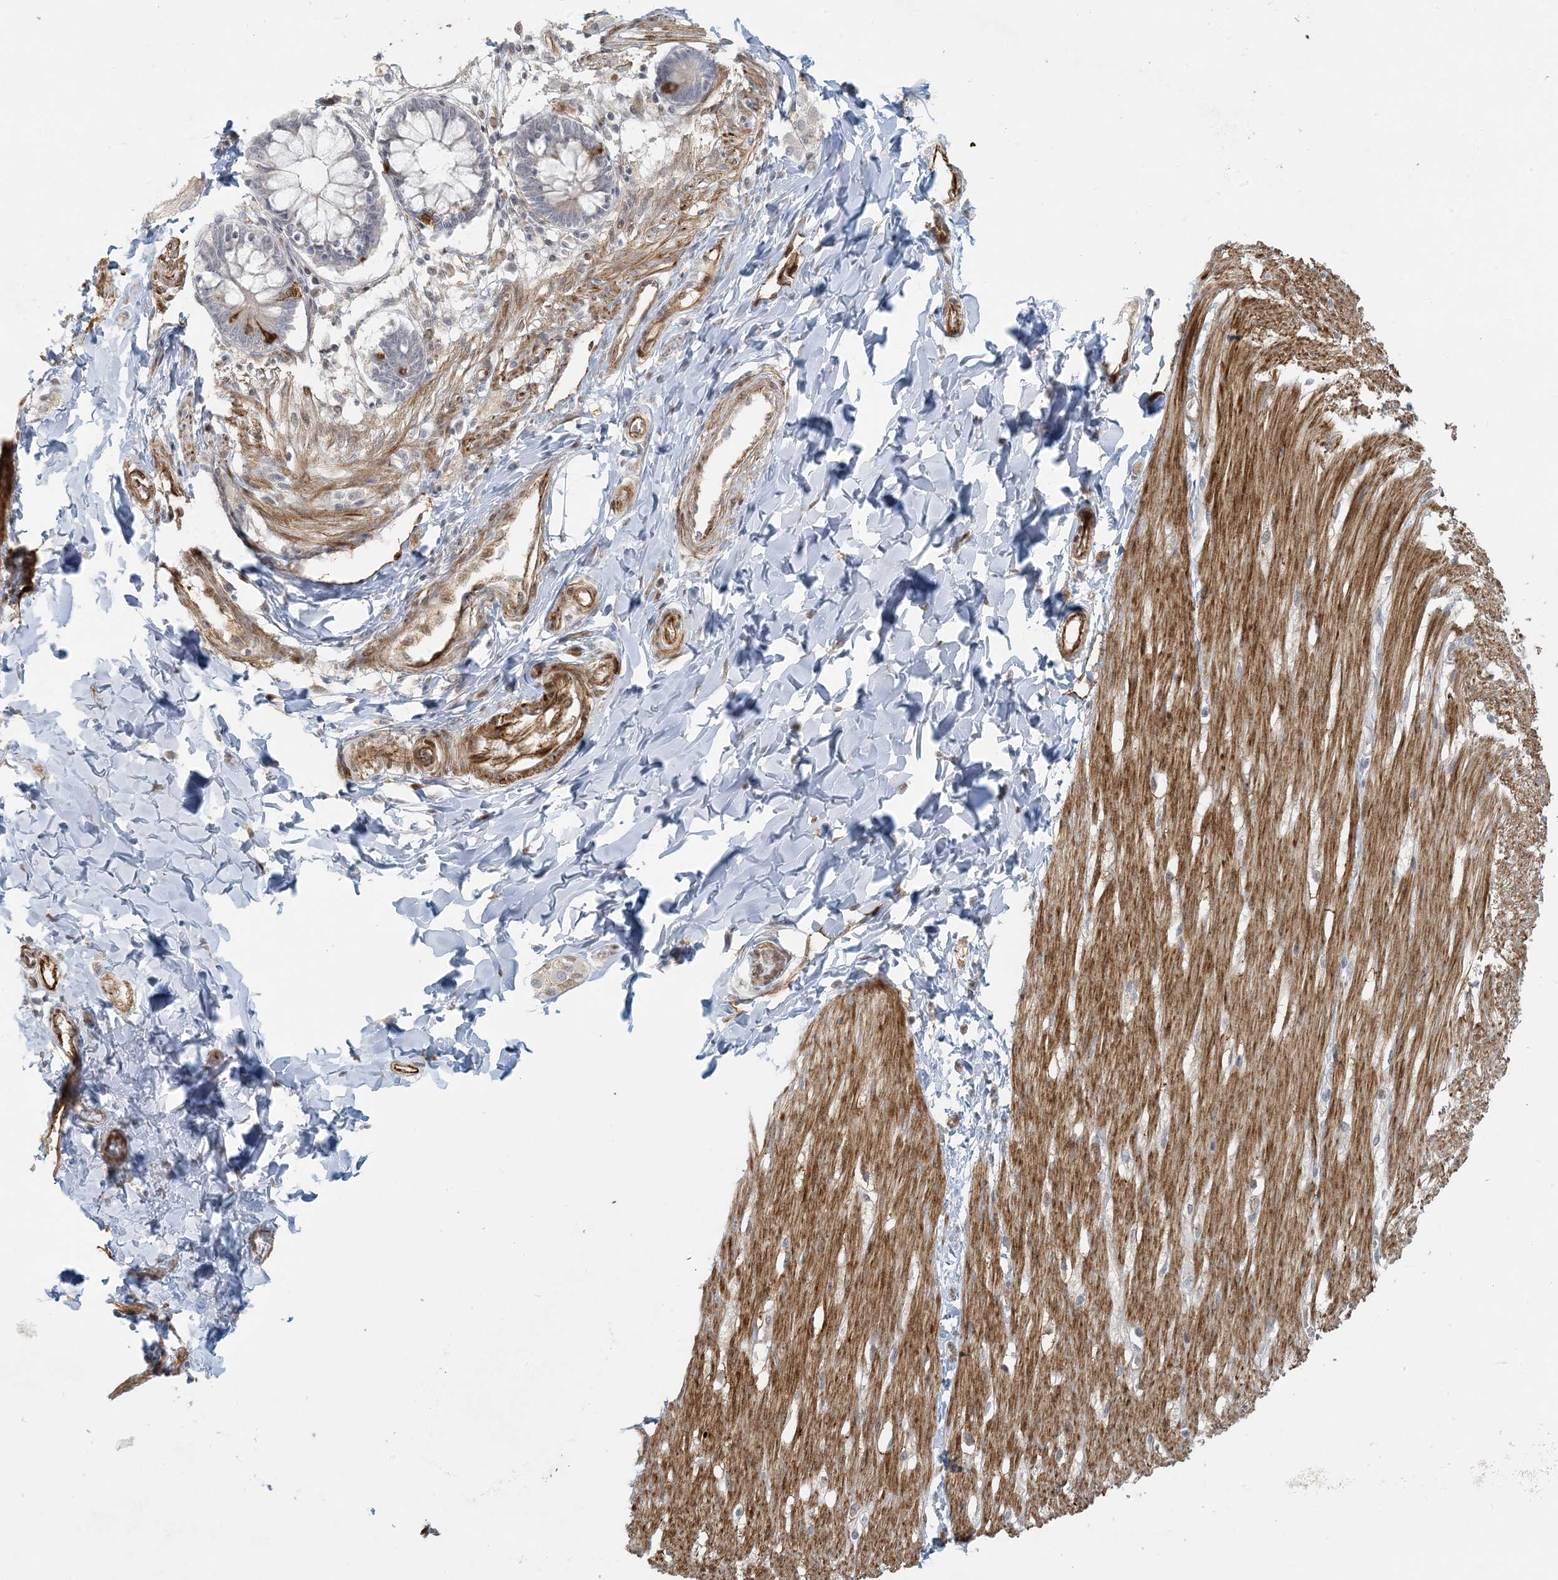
{"staining": {"intensity": "strong", "quantity": ">75%", "location": "cytoplasmic/membranous"}, "tissue": "smooth muscle", "cell_type": "Smooth muscle cells", "image_type": "normal", "snomed": [{"axis": "morphology", "description": "Normal tissue, NOS"}, {"axis": "morphology", "description": "Adenocarcinoma, NOS"}, {"axis": "topography", "description": "Colon"}, {"axis": "topography", "description": "Peripheral nerve tissue"}], "caption": "Immunohistochemistry (IHC) of normal human smooth muscle exhibits high levels of strong cytoplasmic/membranous staining in approximately >75% of smooth muscle cells. (brown staining indicates protein expression, while blue staining denotes nuclei).", "gene": "BCORL1", "patient": {"sex": "male", "age": 14}}